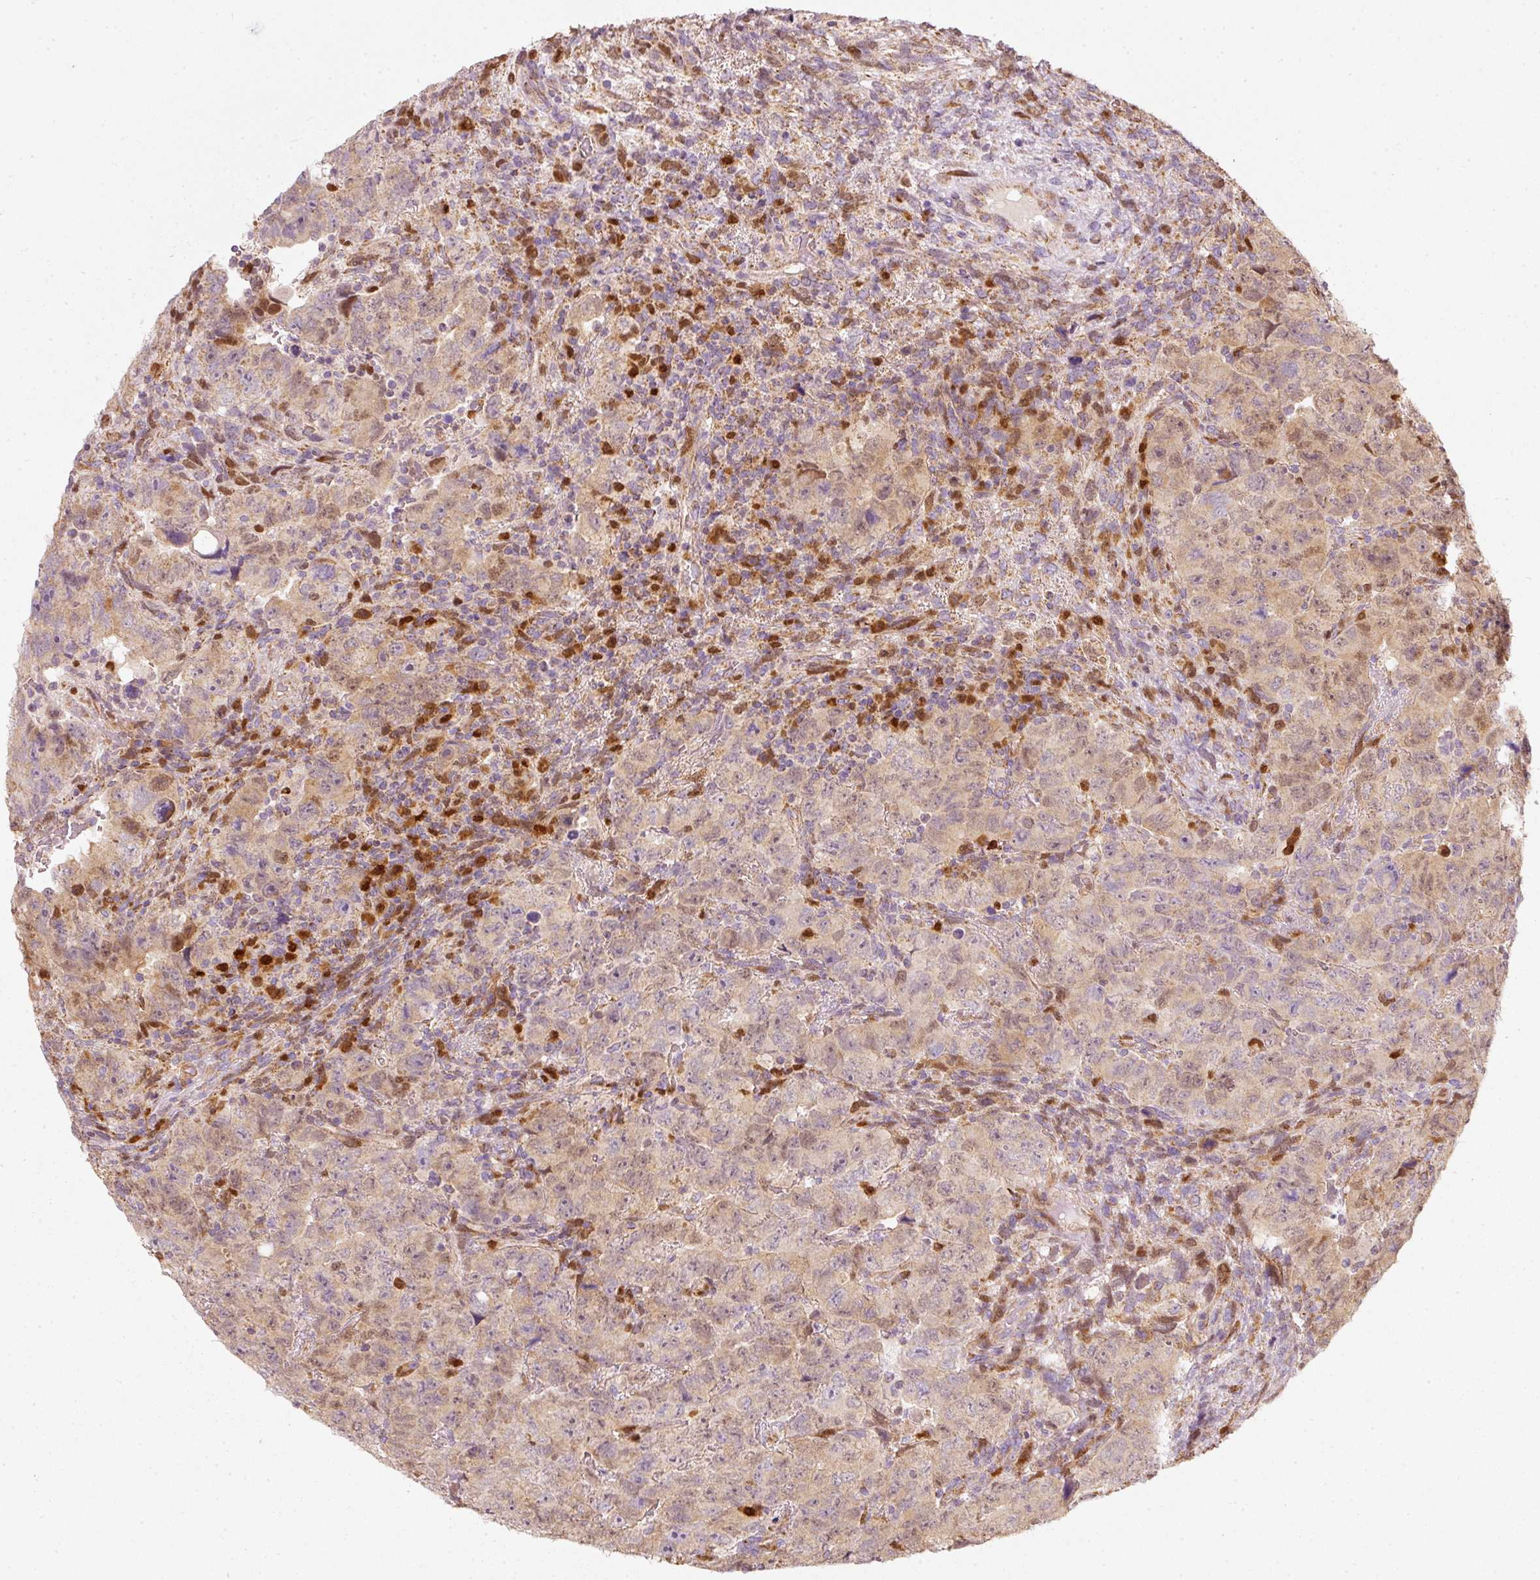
{"staining": {"intensity": "weak", "quantity": ">75%", "location": "cytoplasmic/membranous,nuclear"}, "tissue": "testis cancer", "cell_type": "Tumor cells", "image_type": "cancer", "snomed": [{"axis": "morphology", "description": "Carcinoma, Embryonal, NOS"}, {"axis": "topography", "description": "Testis"}], "caption": "A histopathology image showing weak cytoplasmic/membranous and nuclear positivity in about >75% of tumor cells in testis cancer (embryonal carcinoma), as visualized by brown immunohistochemical staining.", "gene": "DUT", "patient": {"sex": "male", "age": 24}}